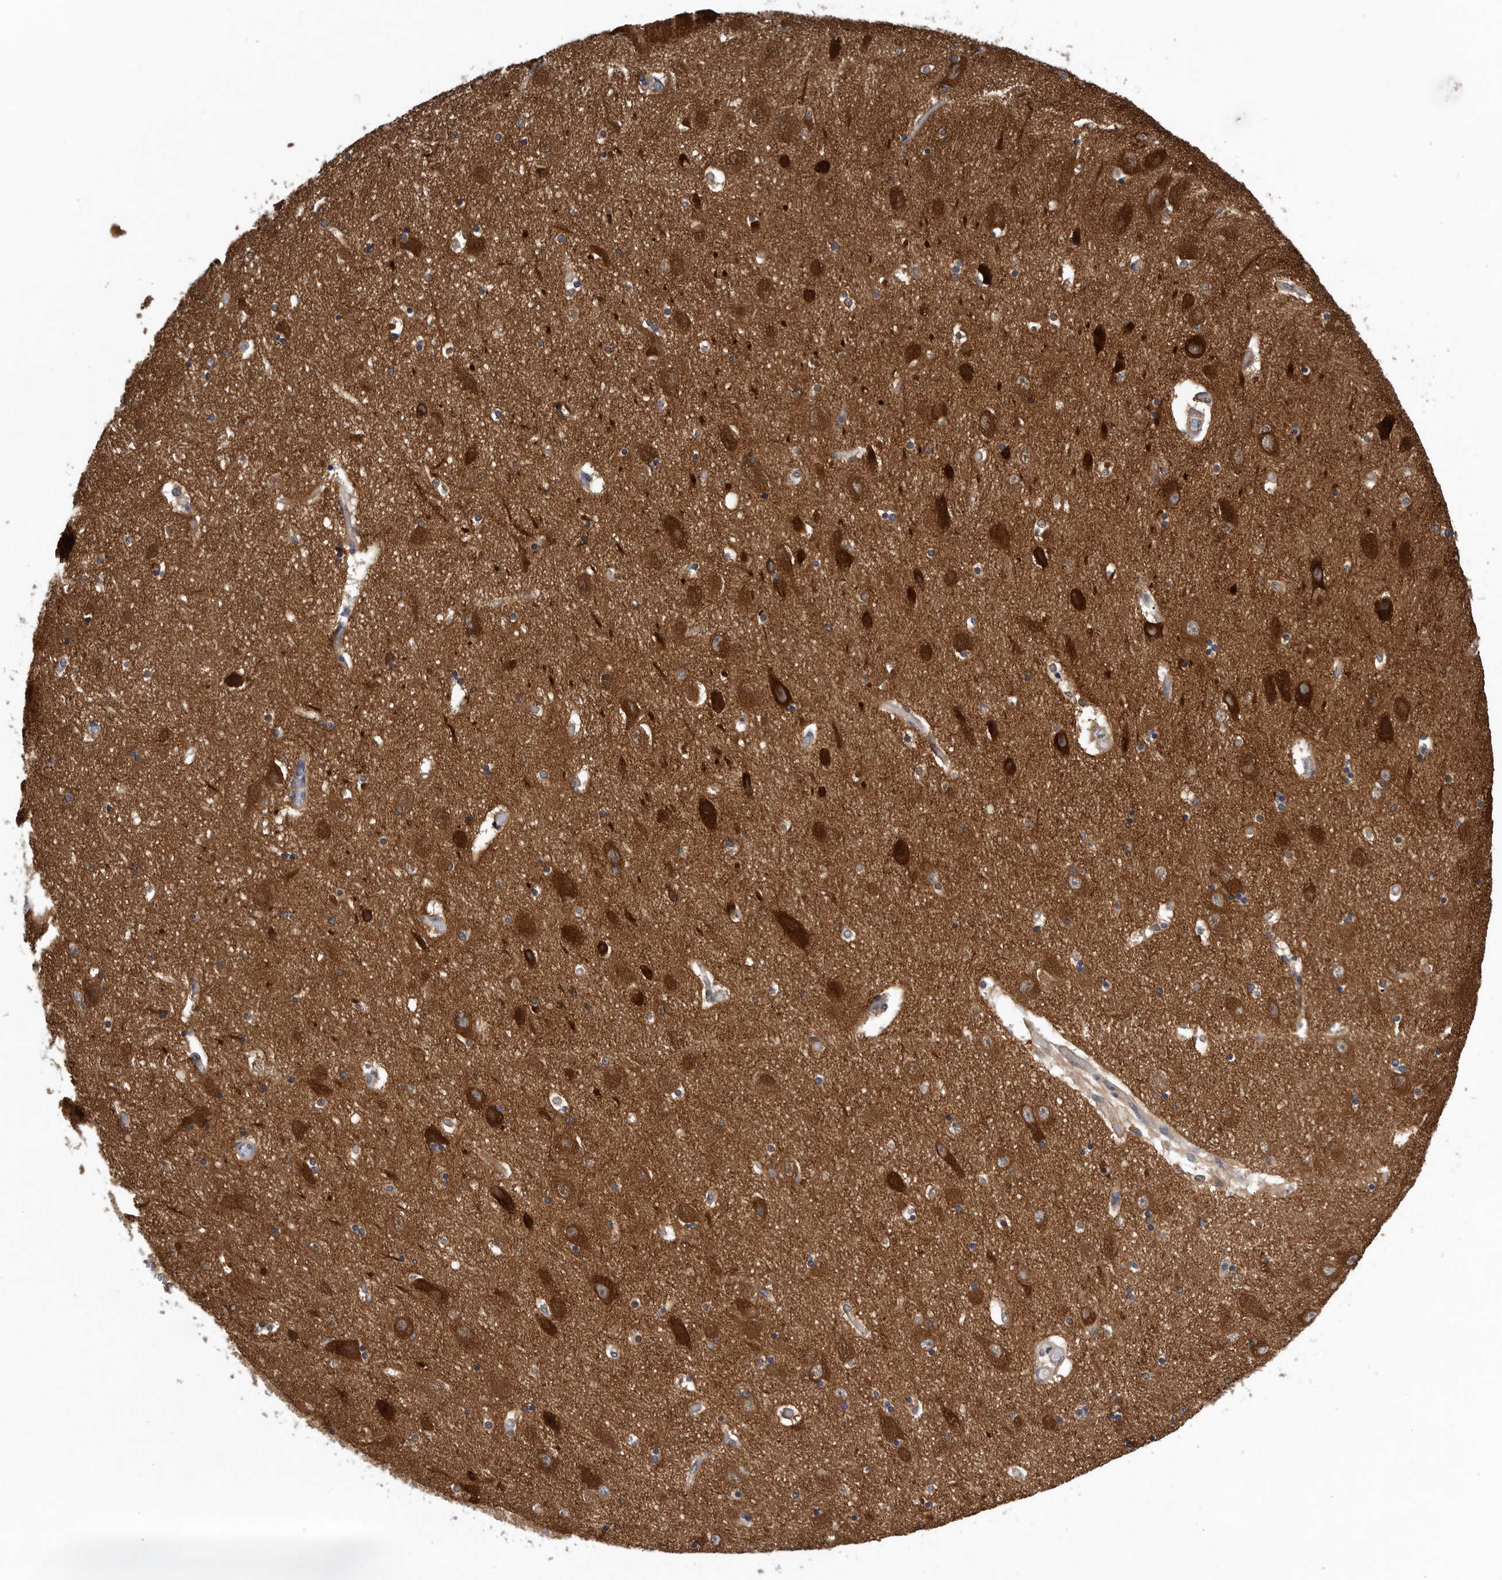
{"staining": {"intensity": "moderate", "quantity": "<25%", "location": "cytoplasmic/membranous"}, "tissue": "hippocampus", "cell_type": "Glial cells", "image_type": "normal", "snomed": [{"axis": "morphology", "description": "Normal tissue, NOS"}, {"axis": "topography", "description": "Hippocampus"}], "caption": "A high-resolution micrograph shows IHC staining of unremarkable hippocampus, which exhibits moderate cytoplasmic/membranous positivity in approximately <25% of glial cells. (Stains: DAB (3,3'-diaminobenzidine) in brown, nuclei in blue, Microscopy: brightfield microscopy at high magnification).", "gene": "OXR1", "patient": {"sex": "female", "age": 54}}